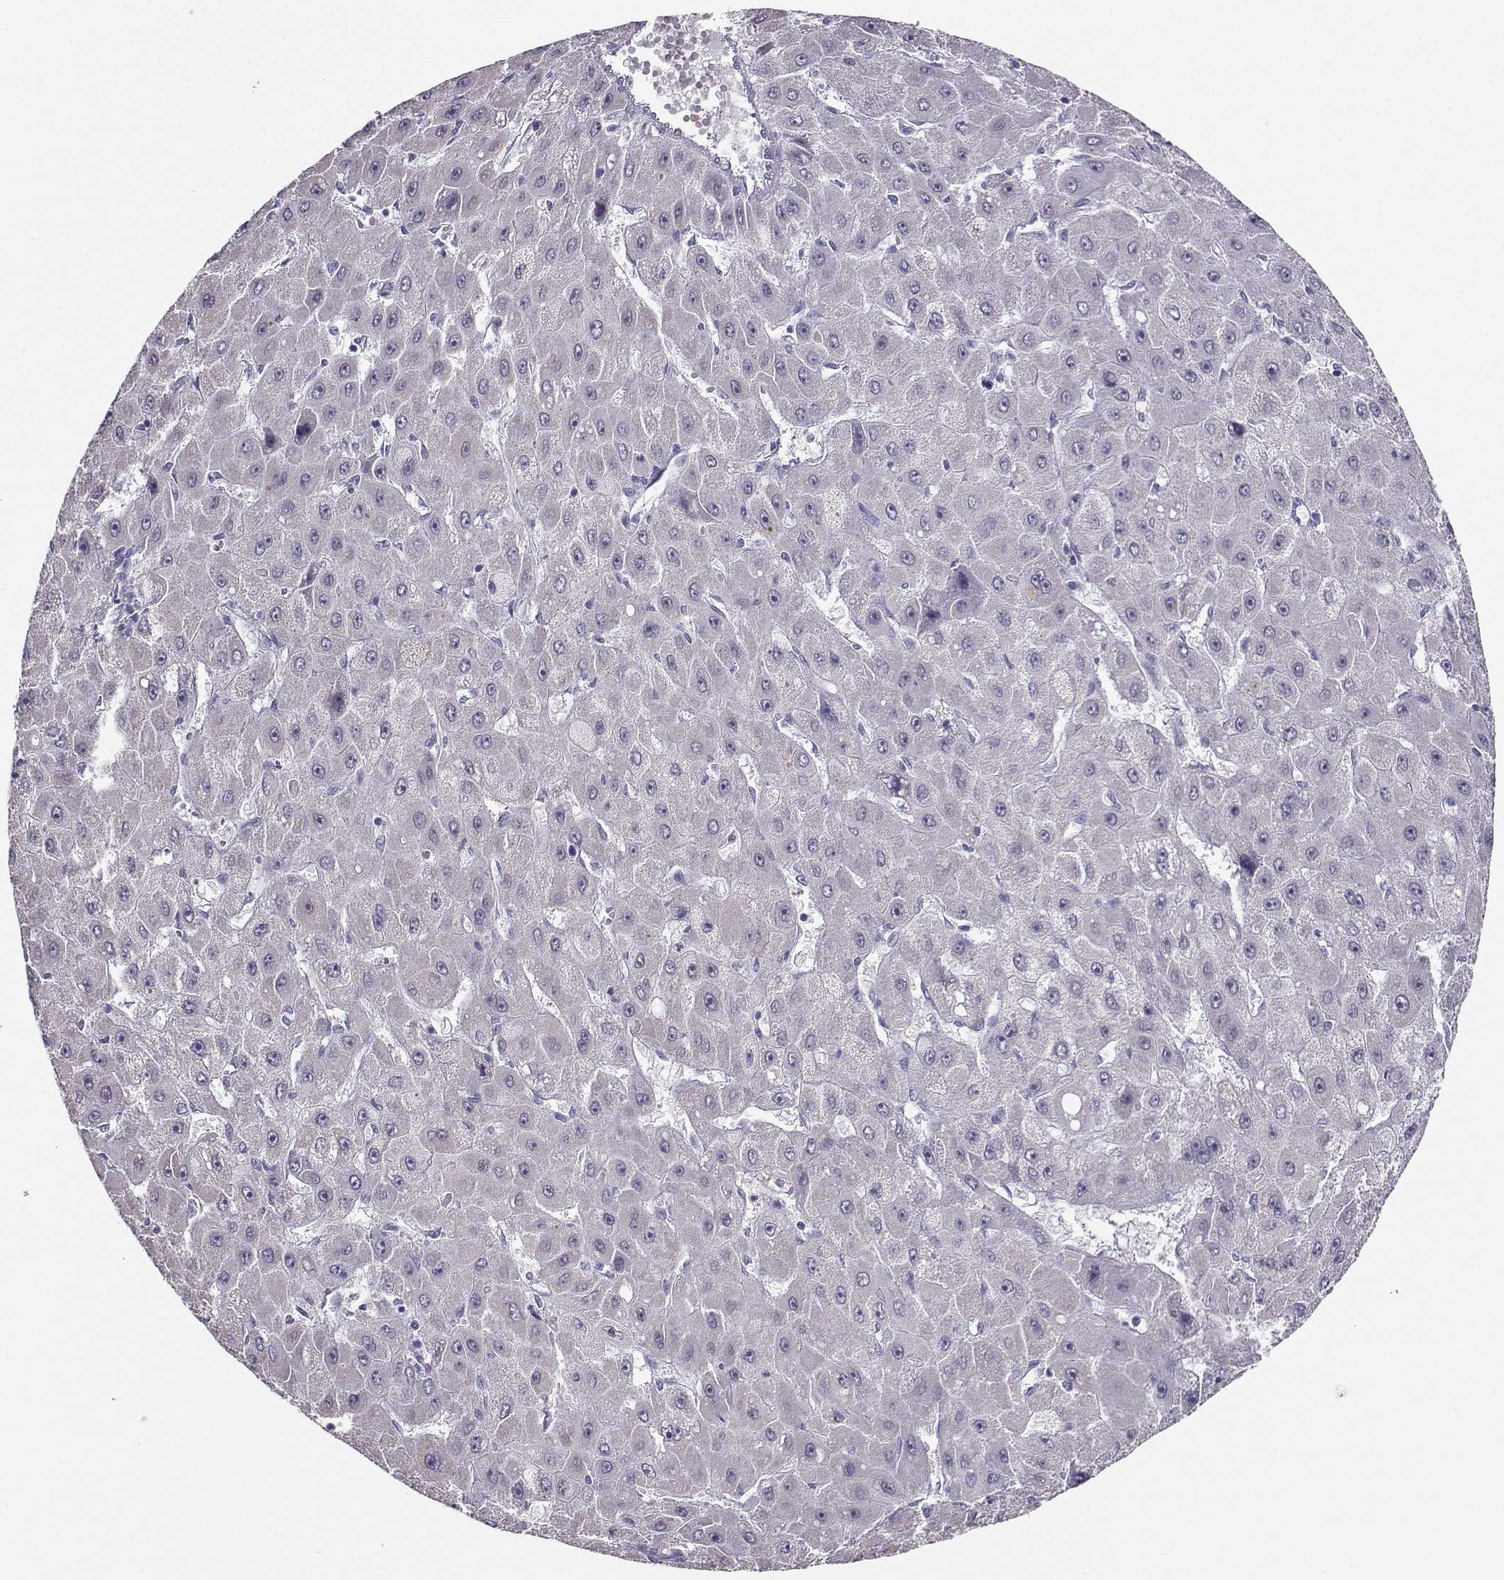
{"staining": {"intensity": "negative", "quantity": "none", "location": "none"}, "tissue": "liver cancer", "cell_type": "Tumor cells", "image_type": "cancer", "snomed": [{"axis": "morphology", "description": "Carcinoma, Hepatocellular, NOS"}, {"axis": "topography", "description": "Liver"}], "caption": "High power microscopy histopathology image of an immunohistochemistry (IHC) histopathology image of liver cancer (hepatocellular carcinoma), revealing no significant positivity in tumor cells.", "gene": "PGK1", "patient": {"sex": "female", "age": 25}}